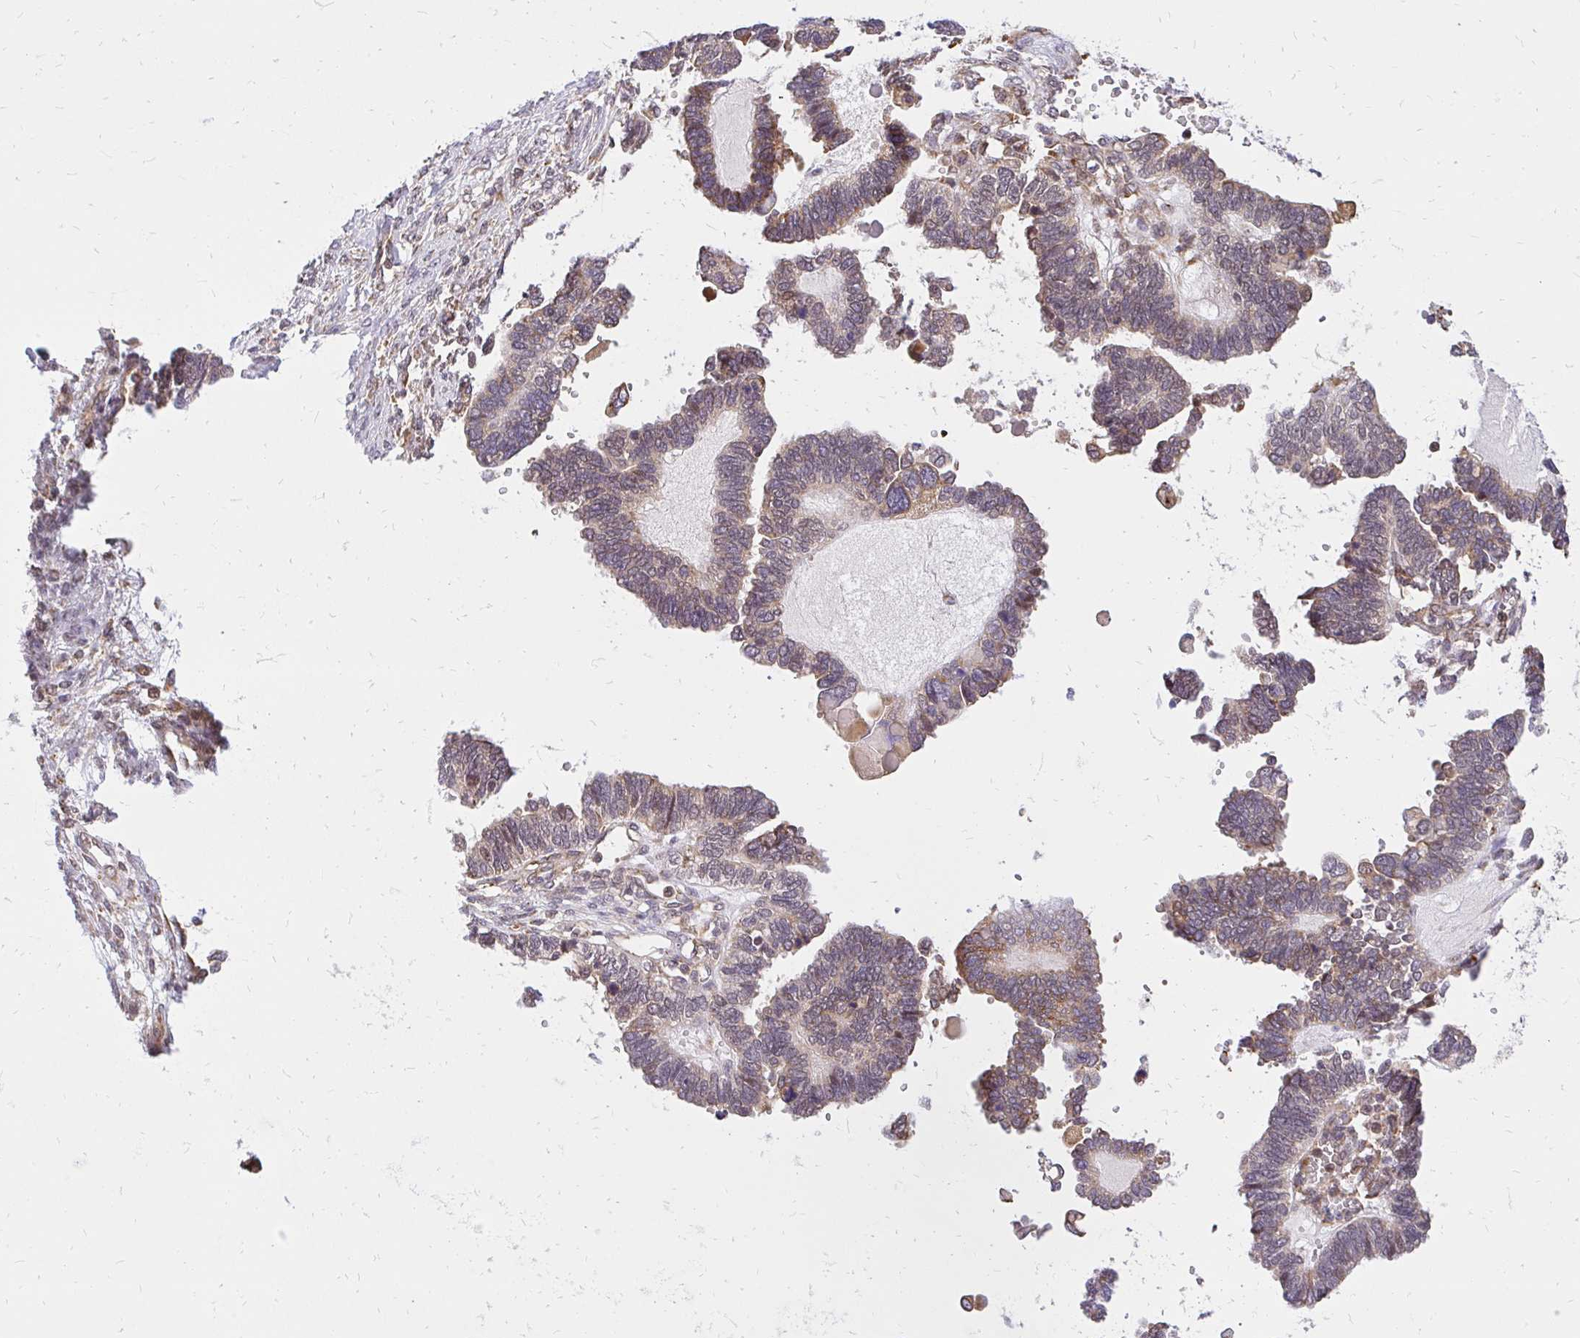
{"staining": {"intensity": "weak", "quantity": "25%-75%", "location": "cytoplasmic/membranous"}, "tissue": "ovarian cancer", "cell_type": "Tumor cells", "image_type": "cancer", "snomed": [{"axis": "morphology", "description": "Cystadenocarcinoma, serous, NOS"}, {"axis": "topography", "description": "Ovary"}], "caption": "This is an image of immunohistochemistry staining of ovarian cancer (serous cystadenocarcinoma), which shows weak positivity in the cytoplasmic/membranous of tumor cells.", "gene": "NAALAD2", "patient": {"sex": "female", "age": 51}}